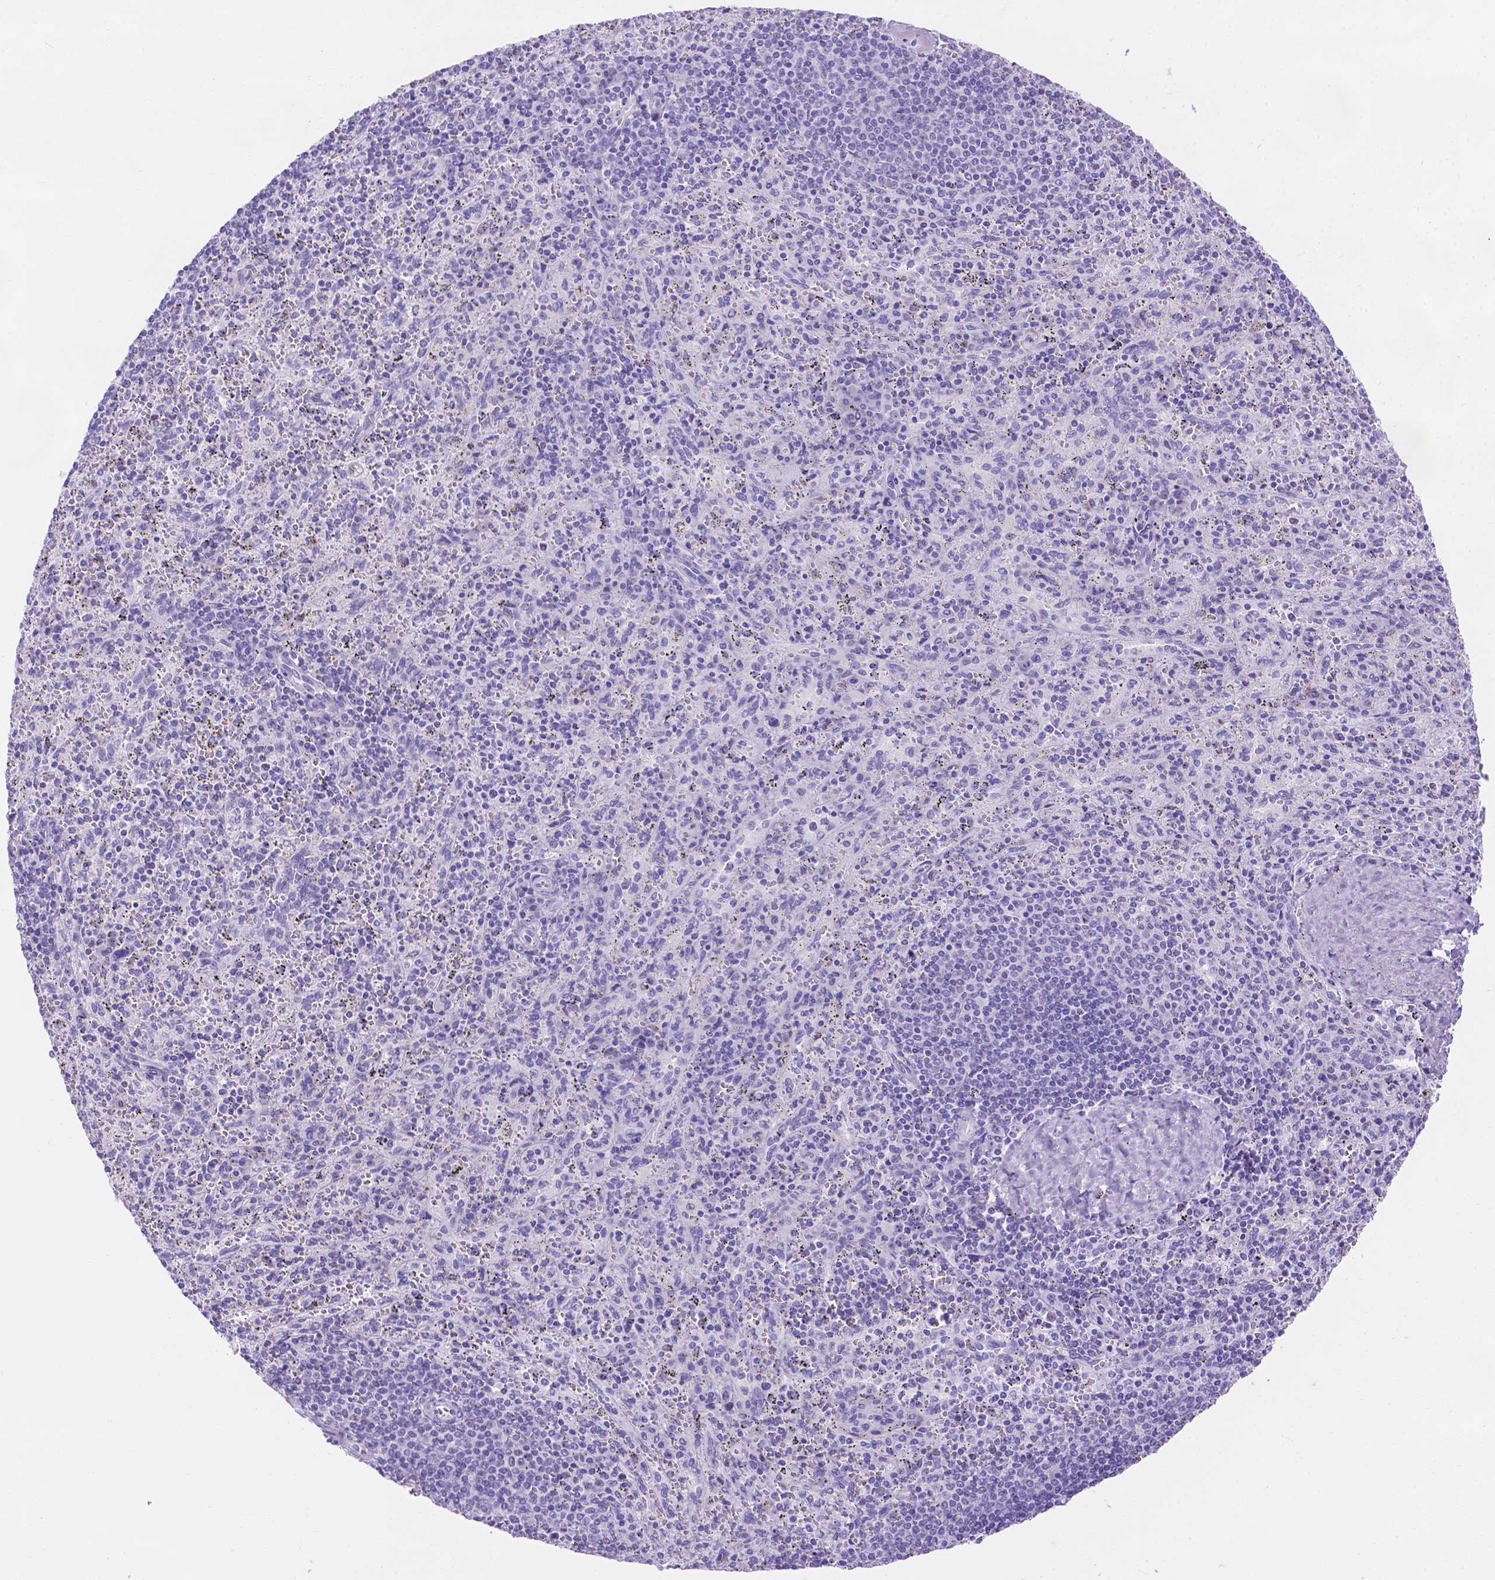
{"staining": {"intensity": "negative", "quantity": "none", "location": "none"}, "tissue": "spleen", "cell_type": "Cells in red pulp", "image_type": "normal", "snomed": [{"axis": "morphology", "description": "Normal tissue, NOS"}, {"axis": "topography", "description": "Spleen"}], "caption": "An immunohistochemistry (IHC) micrograph of normal spleen is shown. There is no staining in cells in red pulp of spleen. (DAB IHC with hematoxylin counter stain).", "gene": "MLN", "patient": {"sex": "male", "age": 57}}